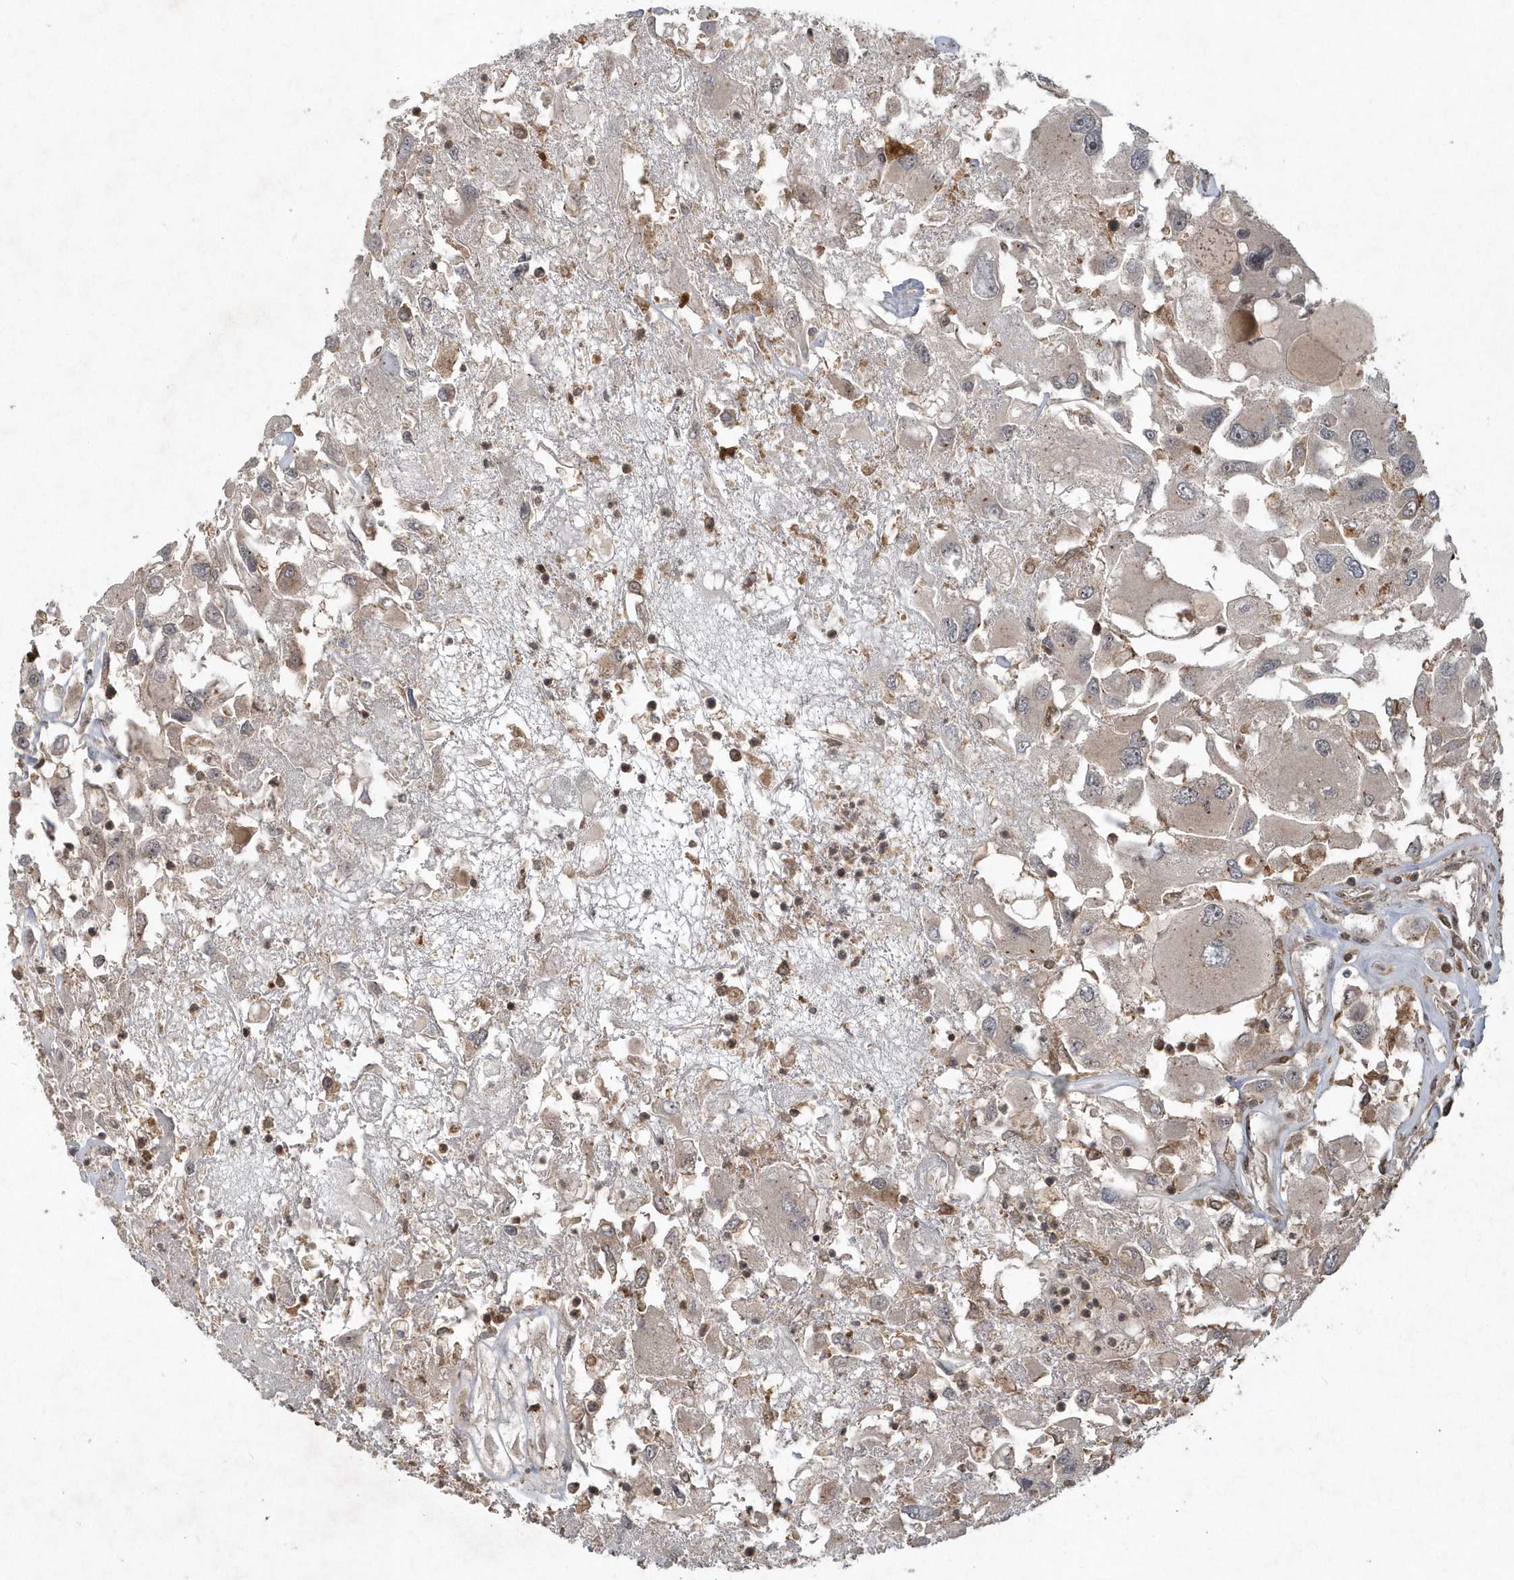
{"staining": {"intensity": "weak", "quantity": "<25%", "location": "cytoplasmic/membranous"}, "tissue": "renal cancer", "cell_type": "Tumor cells", "image_type": "cancer", "snomed": [{"axis": "morphology", "description": "Adenocarcinoma, NOS"}, {"axis": "topography", "description": "Kidney"}], "caption": "DAB (3,3'-diaminobenzidine) immunohistochemical staining of human adenocarcinoma (renal) exhibits no significant expression in tumor cells.", "gene": "LACC1", "patient": {"sex": "female", "age": 52}}